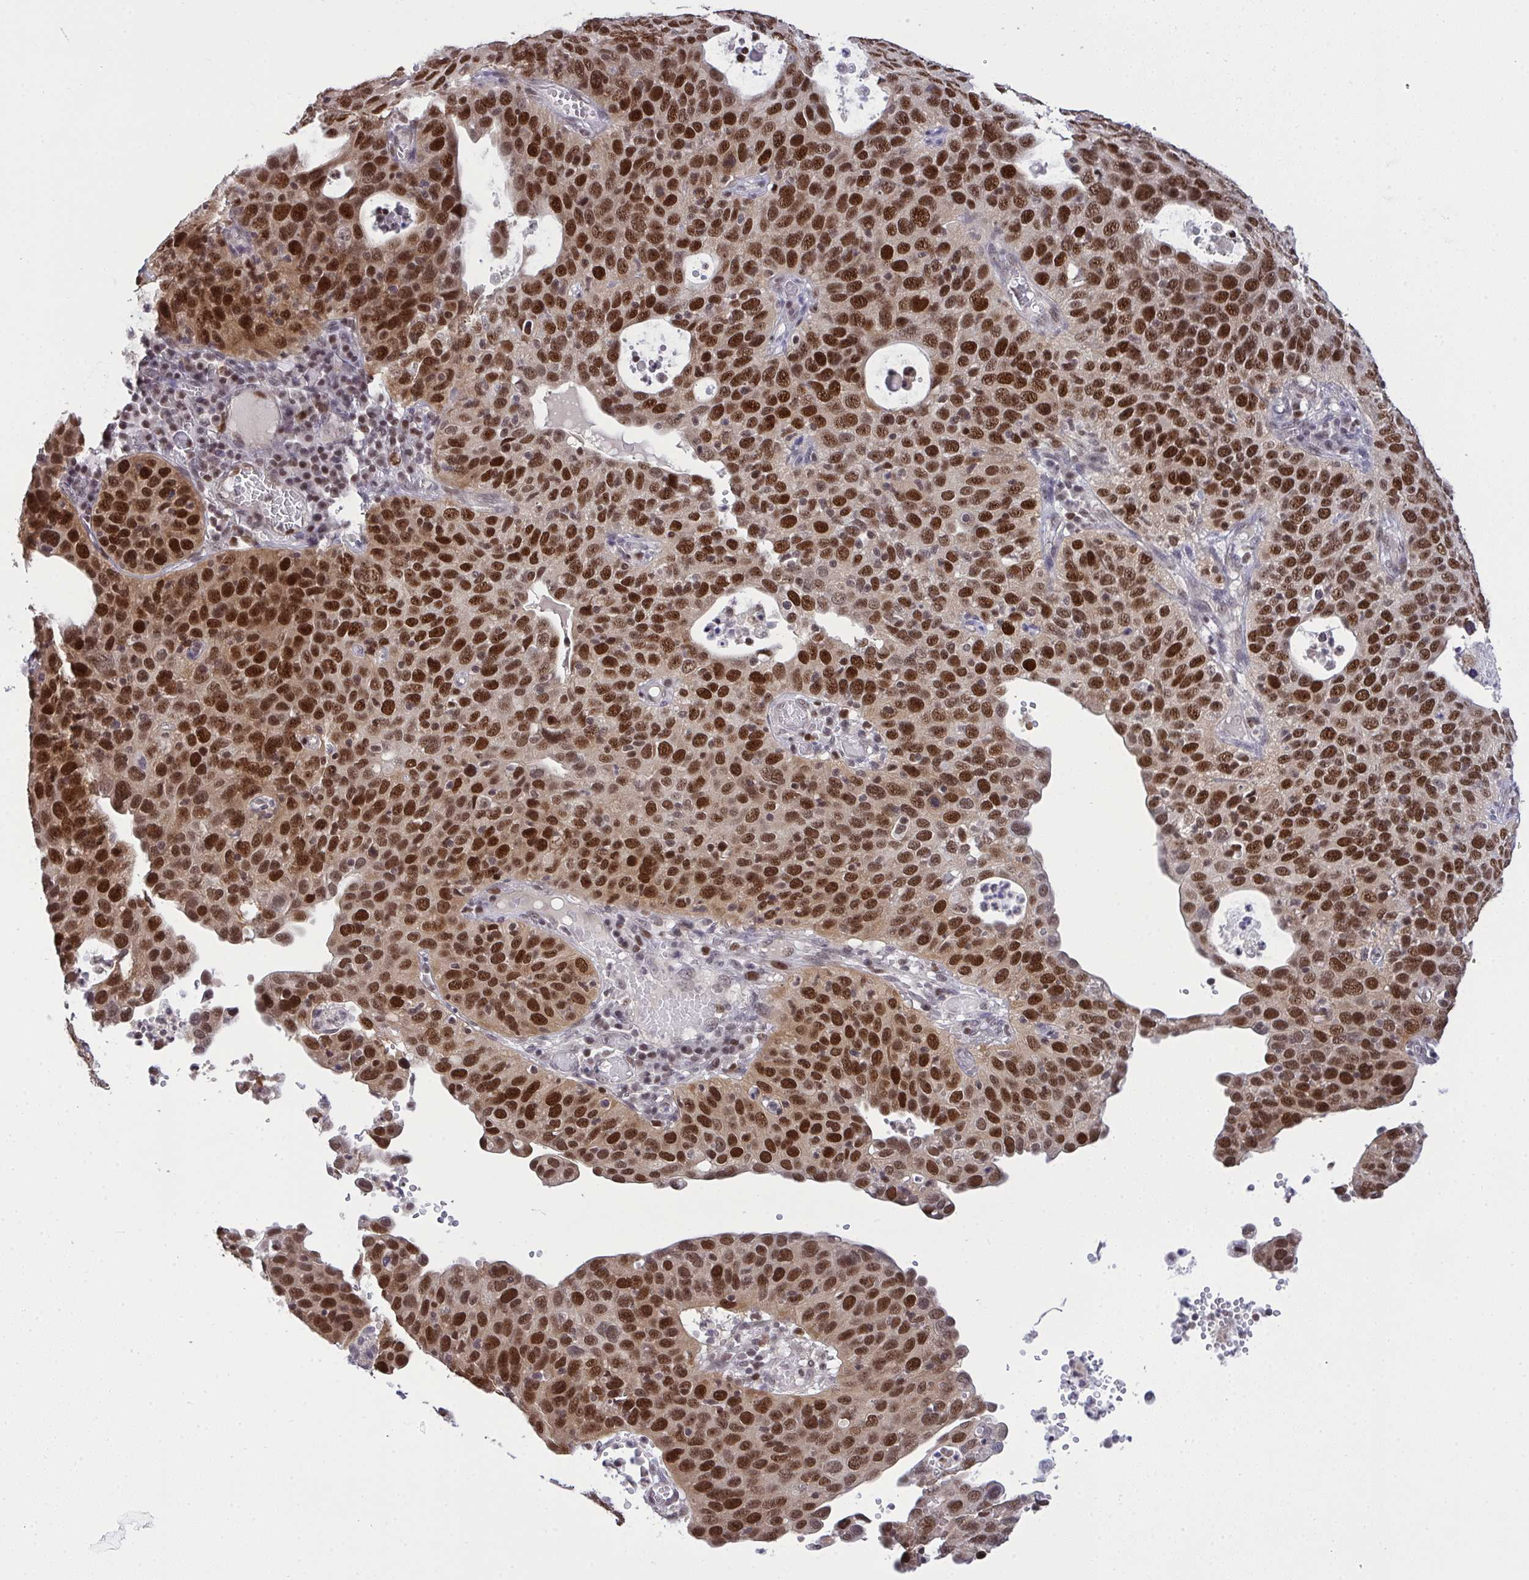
{"staining": {"intensity": "strong", "quantity": ">75%", "location": "nuclear"}, "tissue": "cervical cancer", "cell_type": "Tumor cells", "image_type": "cancer", "snomed": [{"axis": "morphology", "description": "Squamous cell carcinoma, NOS"}, {"axis": "topography", "description": "Cervix"}], "caption": "Protein expression by immunohistochemistry shows strong nuclear positivity in about >75% of tumor cells in squamous cell carcinoma (cervical). (brown staining indicates protein expression, while blue staining denotes nuclei).", "gene": "RFC4", "patient": {"sex": "female", "age": 36}}